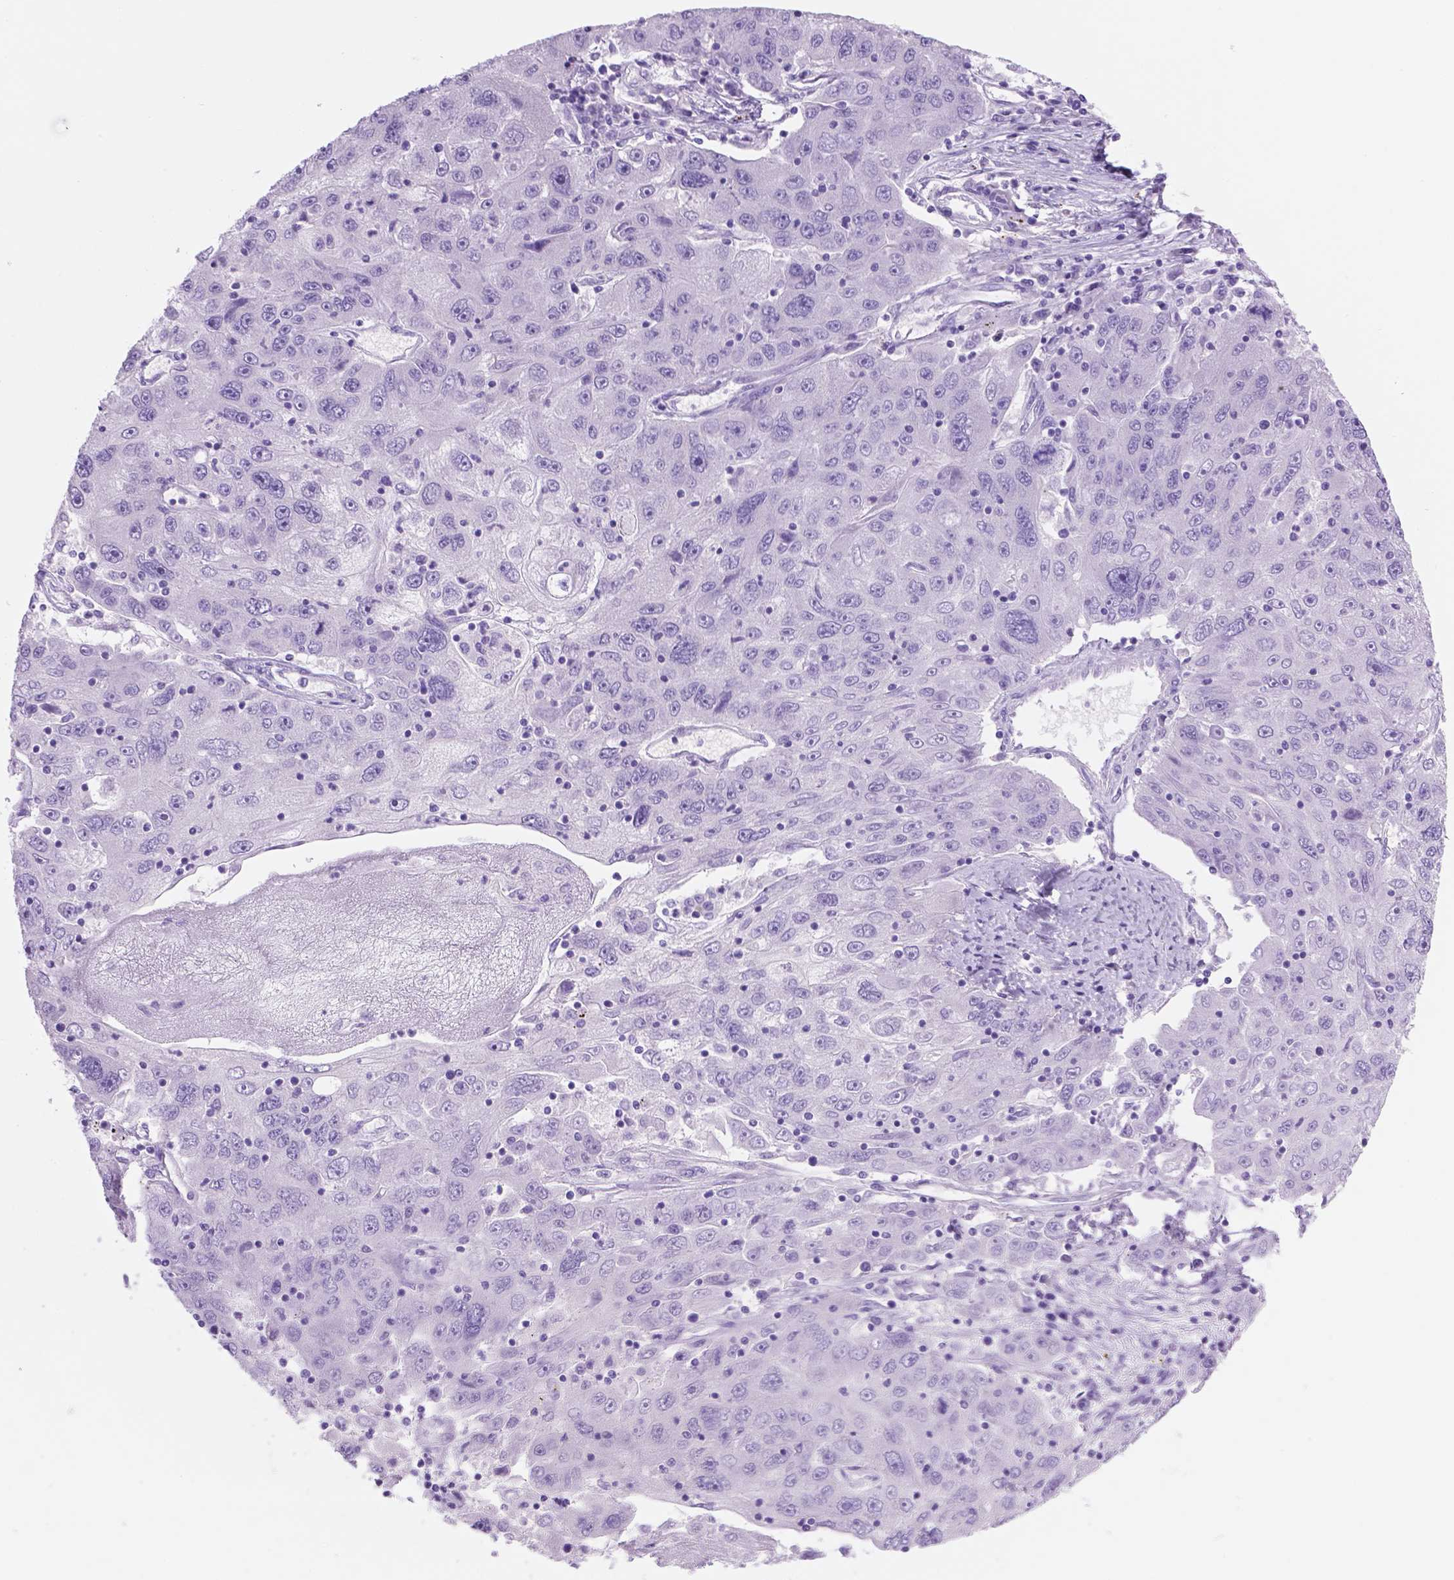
{"staining": {"intensity": "negative", "quantity": "none", "location": "none"}, "tissue": "stomach cancer", "cell_type": "Tumor cells", "image_type": "cancer", "snomed": [{"axis": "morphology", "description": "Adenocarcinoma, NOS"}, {"axis": "topography", "description": "Stomach"}], "caption": "Tumor cells are negative for protein expression in human stomach adenocarcinoma. (Stains: DAB (3,3'-diaminobenzidine) immunohistochemistry (IHC) with hematoxylin counter stain, Microscopy: brightfield microscopy at high magnification).", "gene": "GRIN2B", "patient": {"sex": "male", "age": 56}}